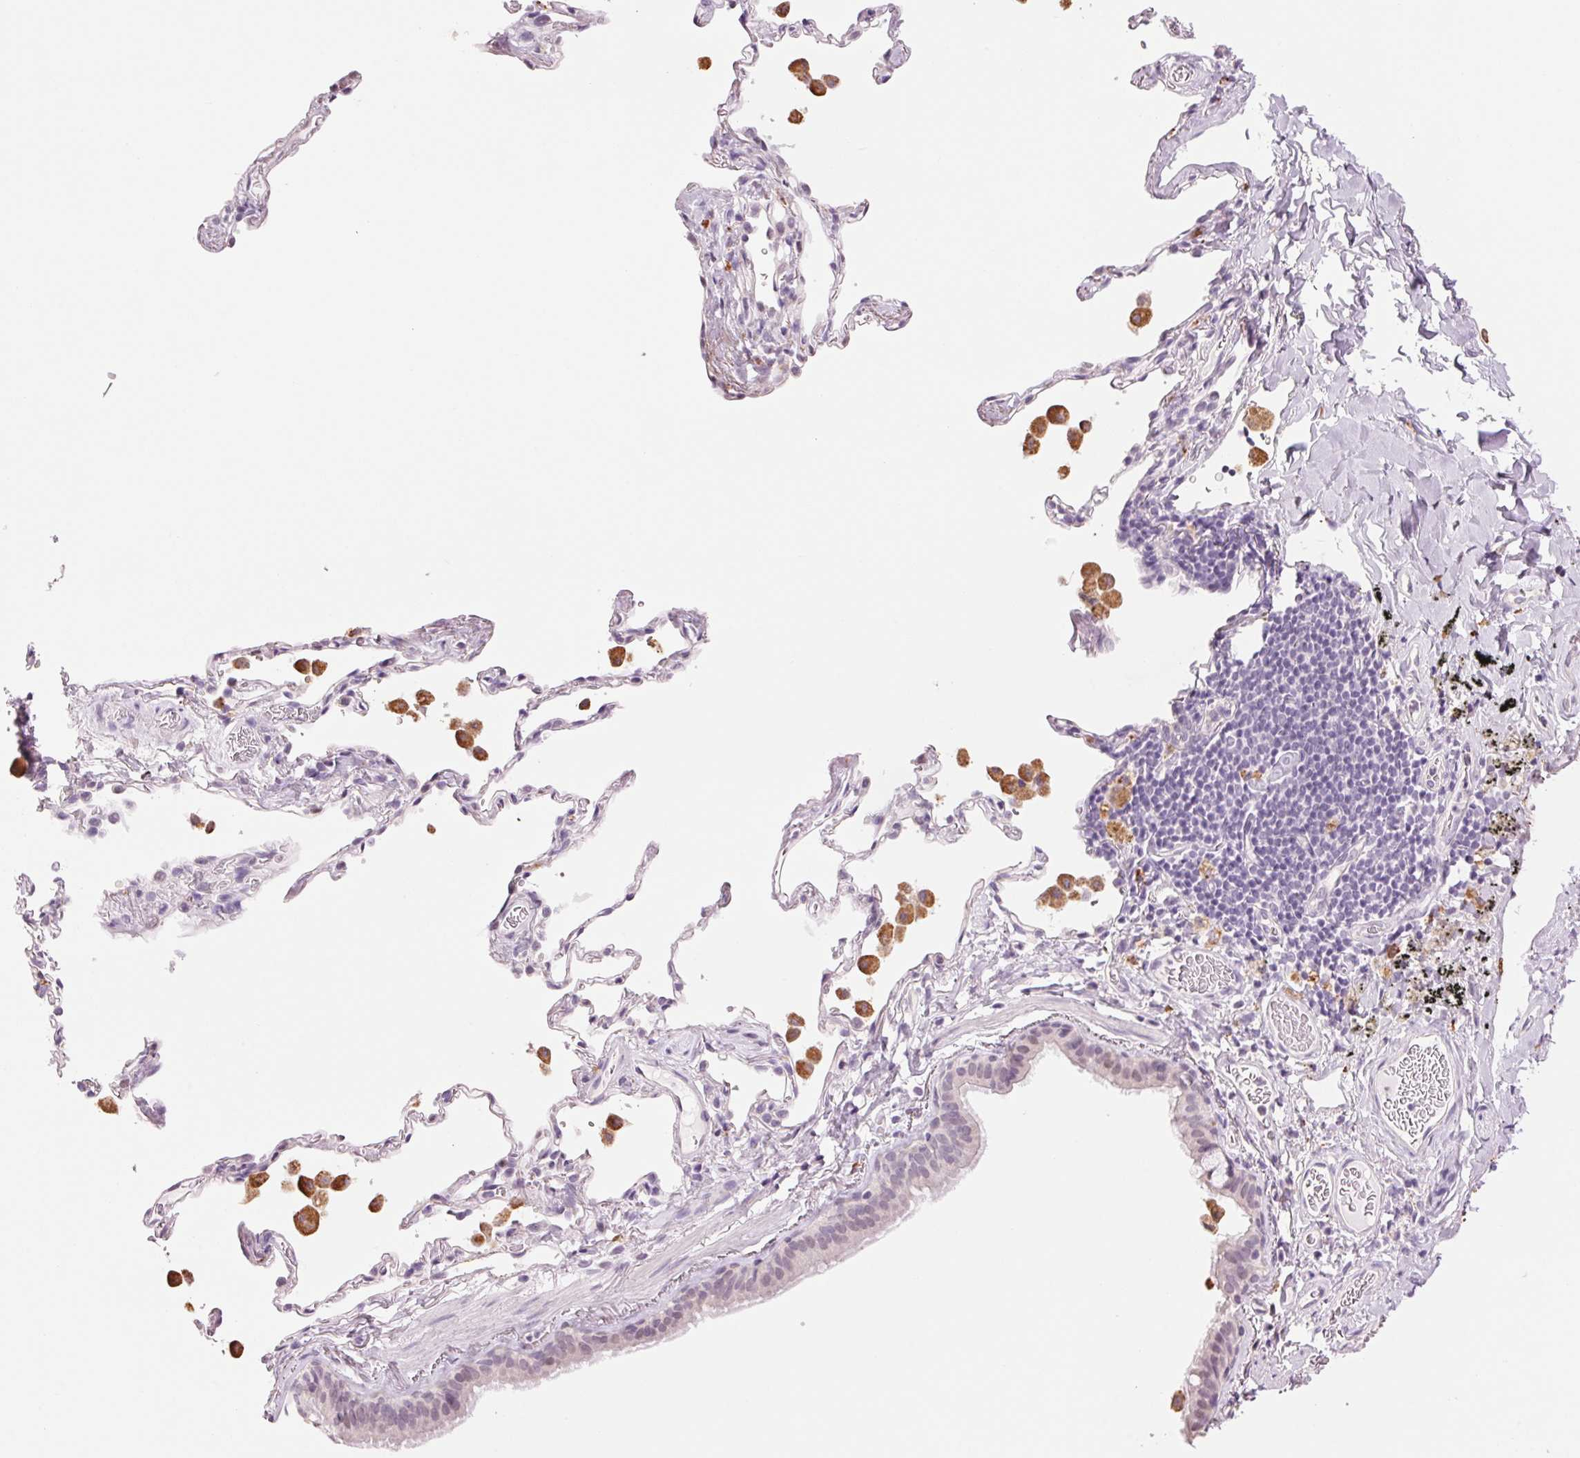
{"staining": {"intensity": "negative", "quantity": "none", "location": "none"}, "tissue": "bronchus", "cell_type": "Respiratory epithelial cells", "image_type": "normal", "snomed": [{"axis": "morphology", "description": "Normal tissue, NOS"}, {"axis": "topography", "description": "Bronchus"}, {"axis": "topography", "description": "Lung"}], "caption": "IHC image of unremarkable bronchus: bronchus stained with DAB (3,3'-diaminobenzidine) exhibits no significant protein staining in respiratory epithelial cells. (Stains: DAB (3,3'-diaminobenzidine) immunohistochemistry with hematoxylin counter stain, Microscopy: brightfield microscopy at high magnification).", "gene": "MPO", "patient": {"sex": "male", "age": 54}}